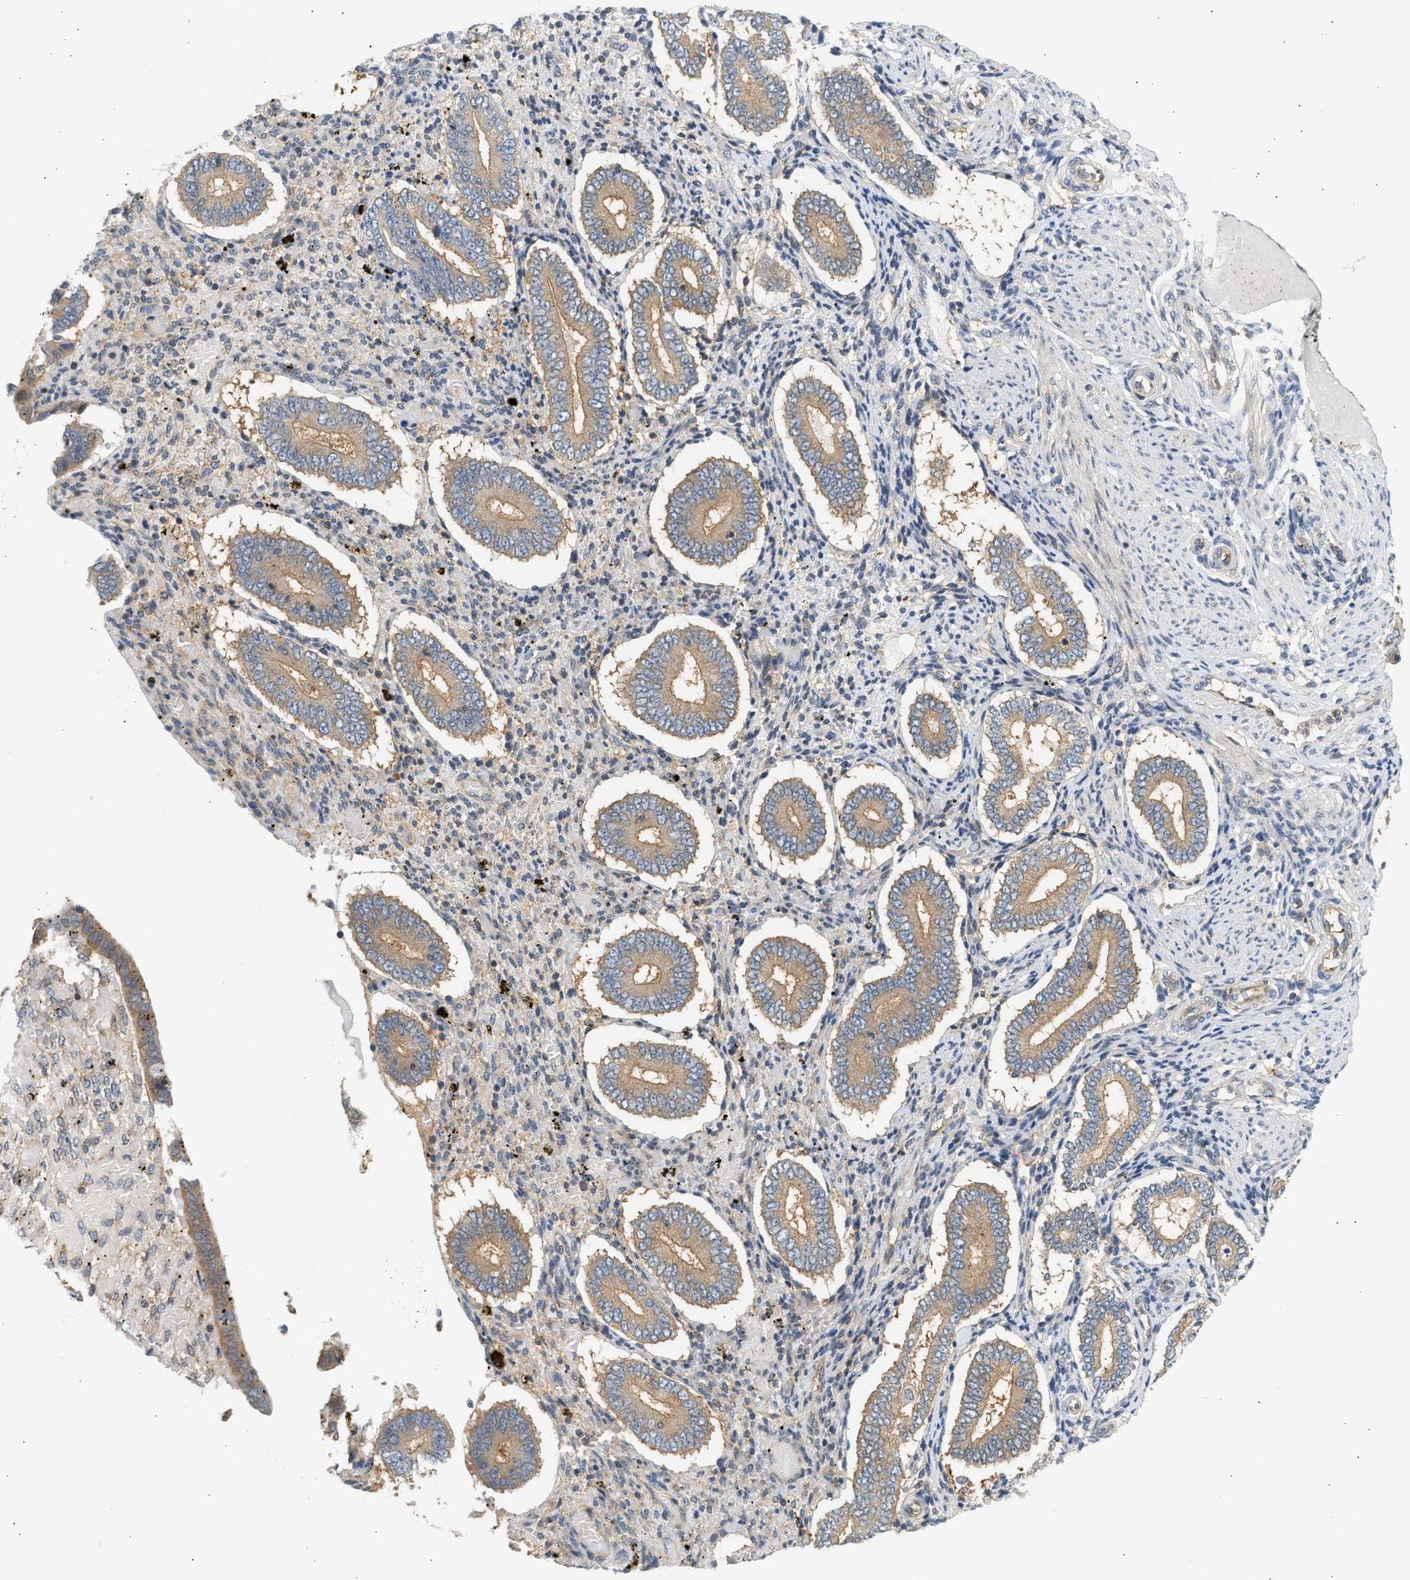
{"staining": {"intensity": "weak", "quantity": "25%-75%", "location": "cytoplasmic/membranous"}, "tissue": "endometrium", "cell_type": "Cells in endometrial stroma", "image_type": "normal", "snomed": [{"axis": "morphology", "description": "Normal tissue, NOS"}, {"axis": "topography", "description": "Endometrium"}], "caption": "High-magnification brightfield microscopy of normal endometrium stained with DAB (brown) and counterstained with hematoxylin (blue). cells in endometrial stroma exhibit weak cytoplasmic/membranous positivity is present in about25%-75% of cells.", "gene": "PAFAH1B1", "patient": {"sex": "female", "age": 42}}